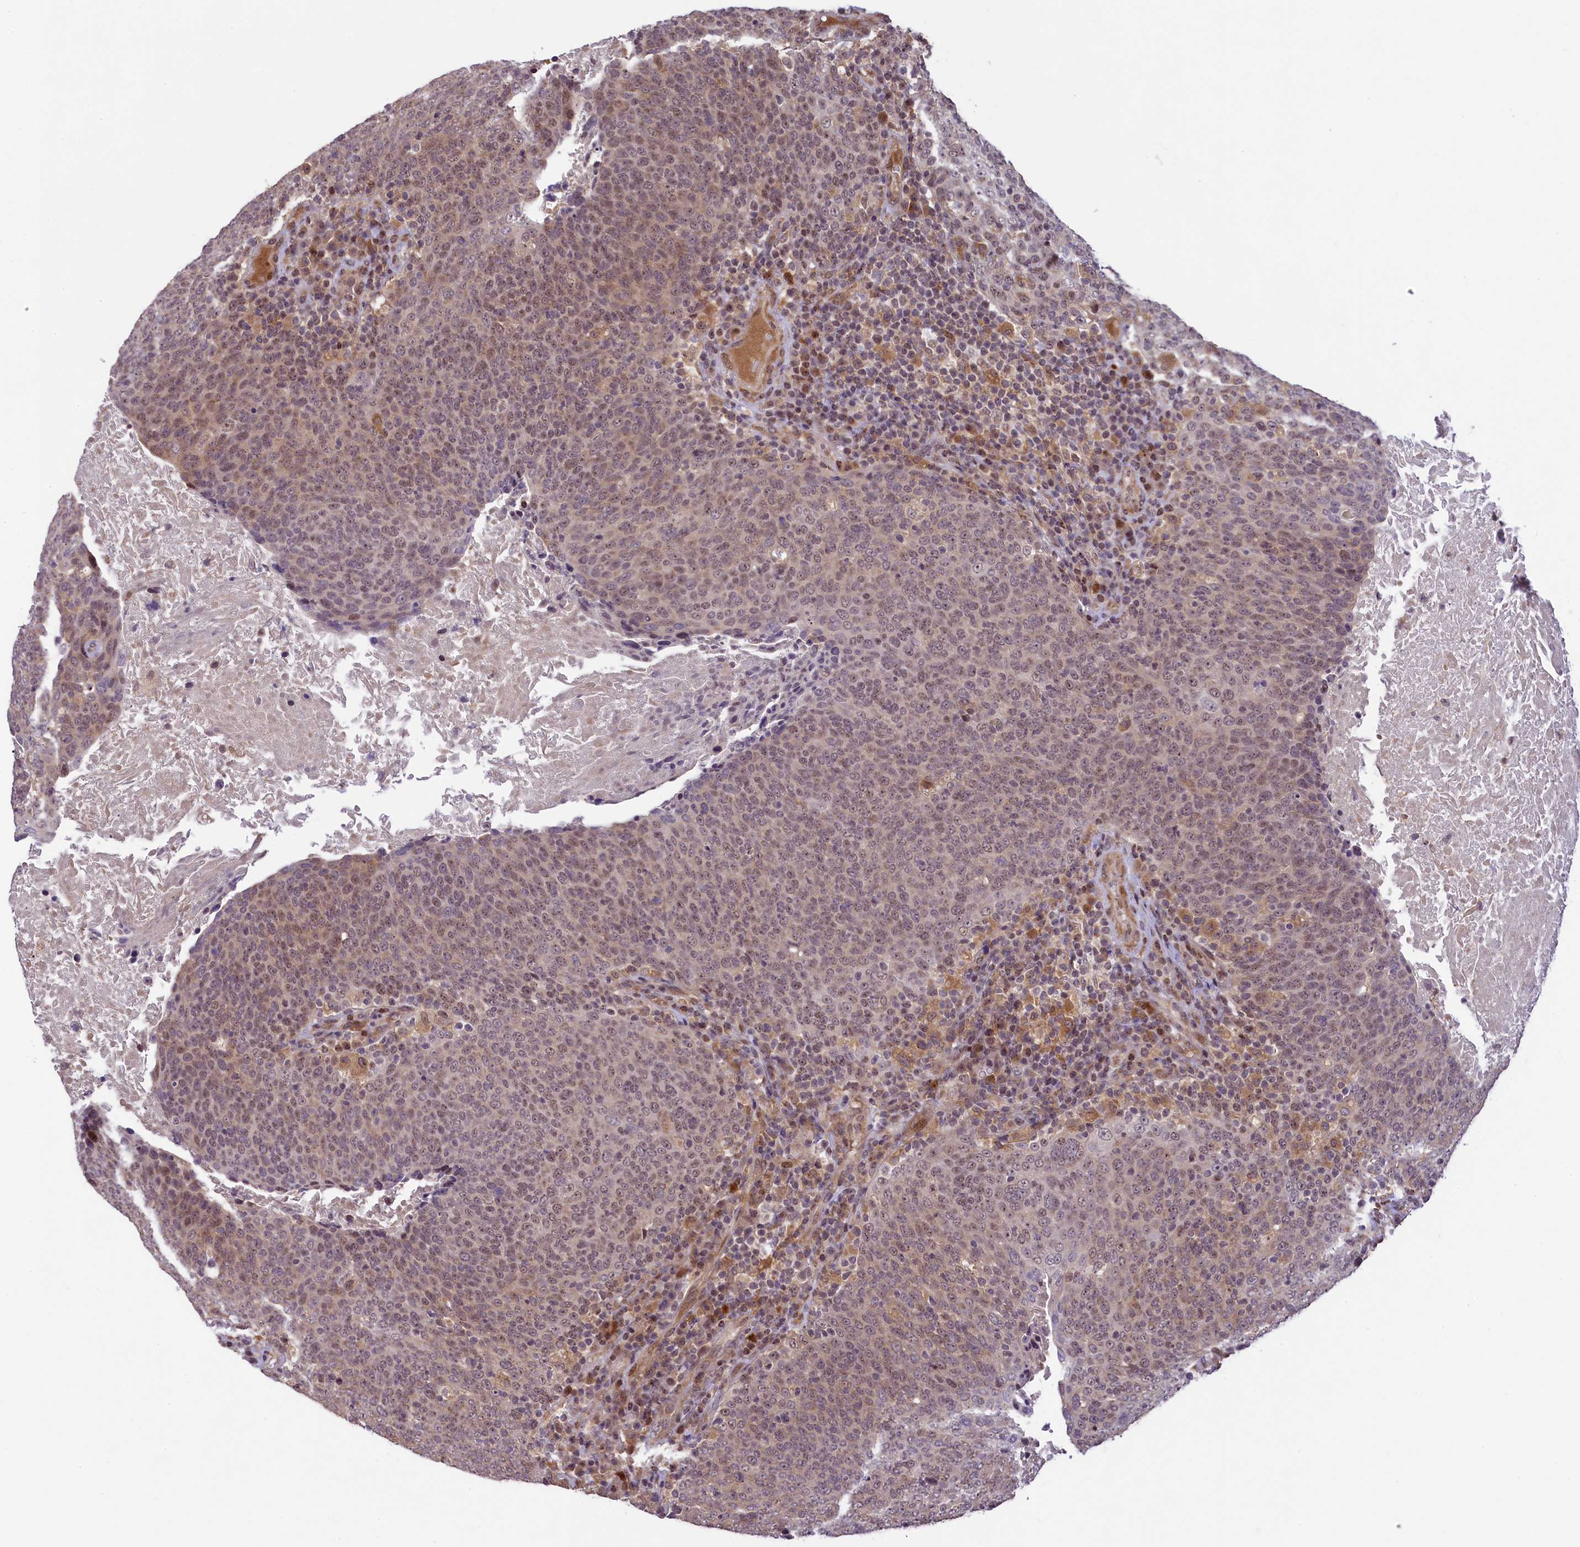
{"staining": {"intensity": "weak", "quantity": ">75%", "location": "cytoplasmic/membranous,nuclear"}, "tissue": "head and neck cancer", "cell_type": "Tumor cells", "image_type": "cancer", "snomed": [{"axis": "morphology", "description": "Squamous cell carcinoma, NOS"}, {"axis": "morphology", "description": "Squamous cell carcinoma, metastatic, NOS"}, {"axis": "topography", "description": "Lymph node"}, {"axis": "topography", "description": "Head-Neck"}], "caption": "About >75% of tumor cells in head and neck cancer show weak cytoplasmic/membranous and nuclear protein expression as visualized by brown immunohistochemical staining.", "gene": "RBBP8", "patient": {"sex": "male", "age": 62}}